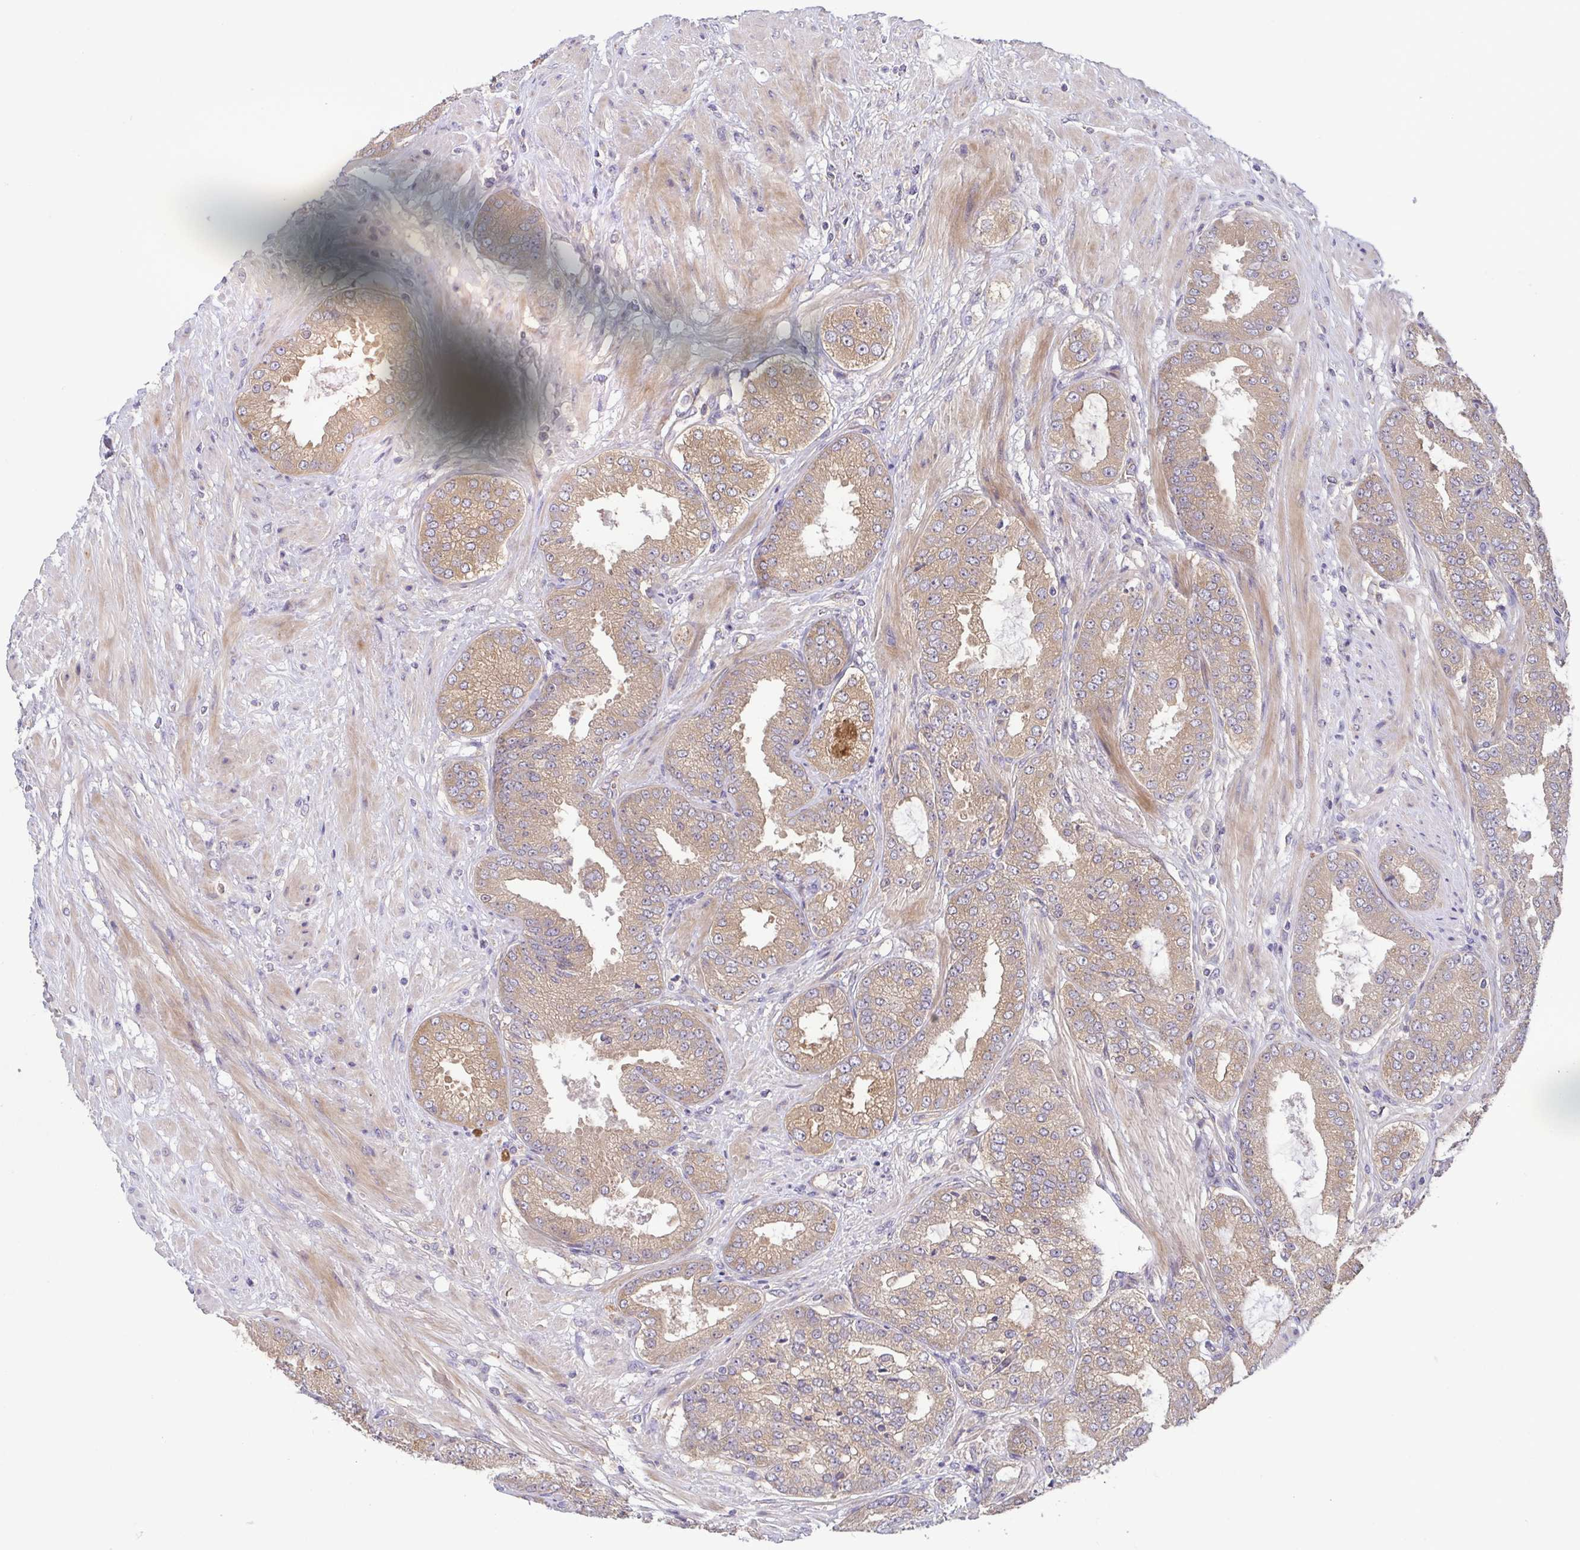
{"staining": {"intensity": "moderate", "quantity": ">75%", "location": "cytoplasmic/membranous"}, "tissue": "prostate cancer", "cell_type": "Tumor cells", "image_type": "cancer", "snomed": [{"axis": "morphology", "description": "Adenocarcinoma, High grade"}, {"axis": "topography", "description": "Prostate"}], "caption": "Prostate cancer (adenocarcinoma (high-grade)) stained with a brown dye demonstrates moderate cytoplasmic/membranous positive staining in approximately >75% of tumor cells.", "gene": "LMF2", "patient": {"sex": "male", "age": 71}}